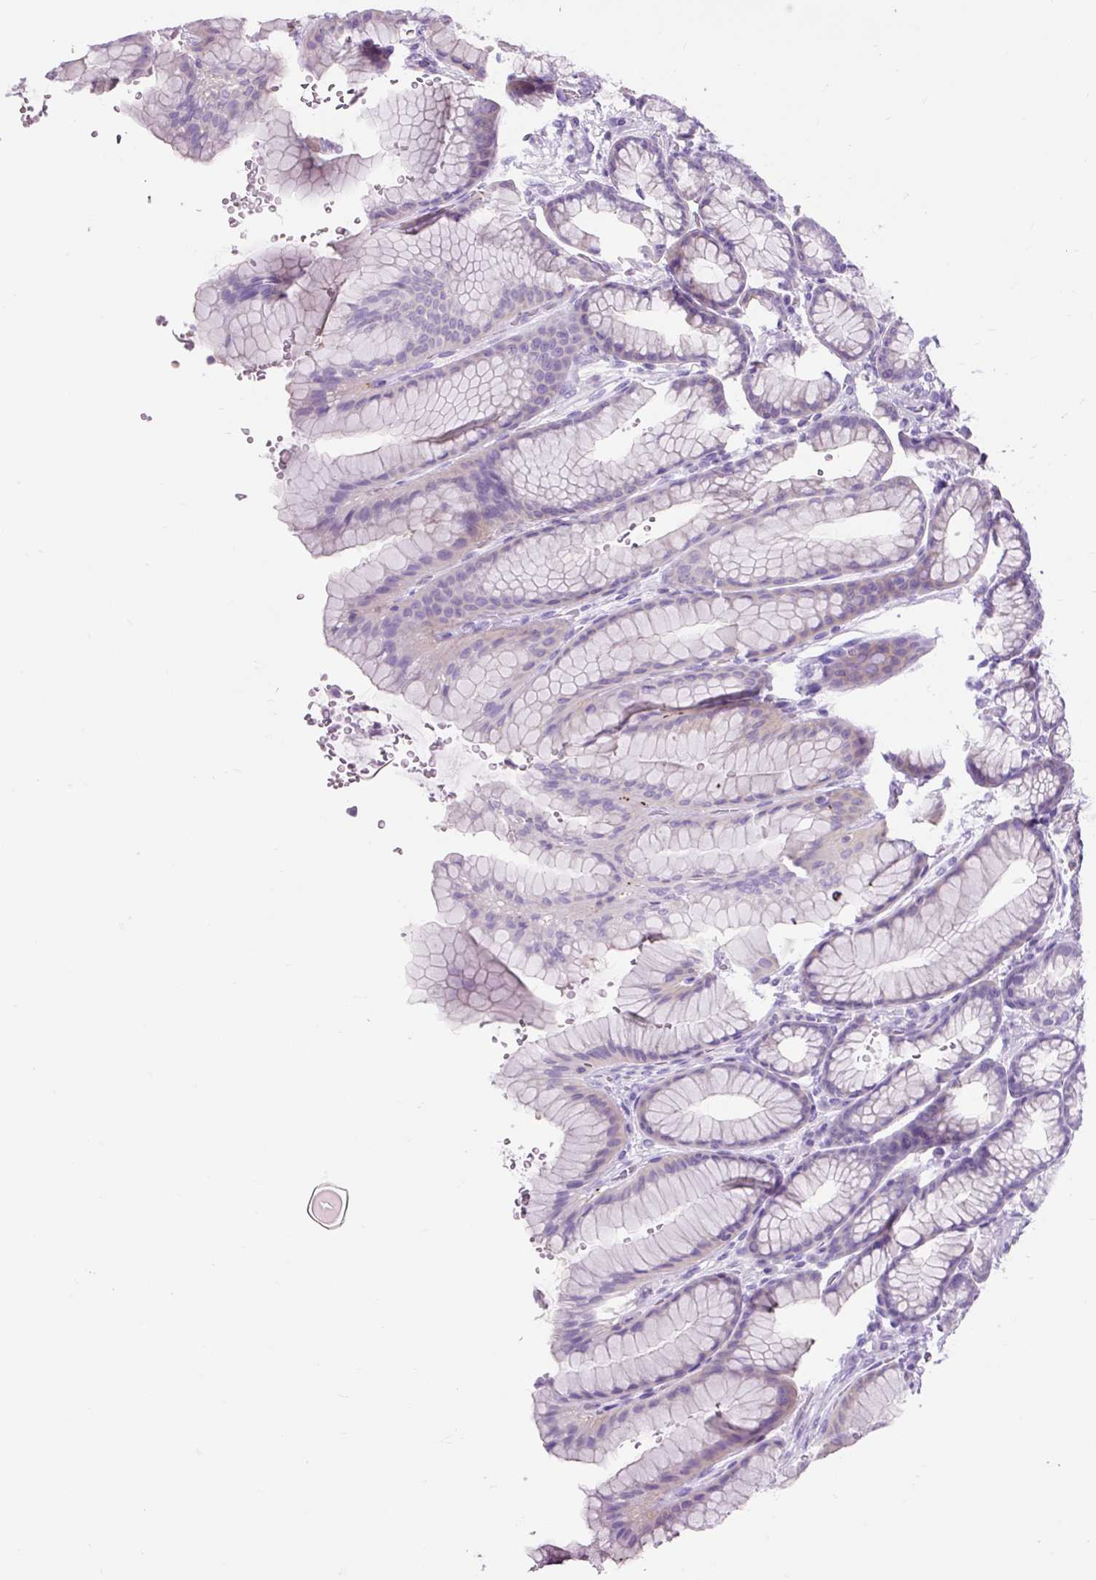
{"staining": {"intensity": "negative", "quantity": "none", "location": "none"}, "tissue": "stomach", "cell_type": "Glandular cells", "image_type": "normal", "snomed": [{"axis": "morphology", "description": "Normal tissue, NOS"}, {"axis": "morphology", "description": "Adenocarcinoma, NOS"}, {"axis": "topography", "description": "Stomach"}], "caption": "Immunohistochemical staining of benign human stomach reveals no significant staining in glandular cells. (DAB immunohistochemistry (IHC) visualized using brightfield microscopy, high magnification).", "gene": "OR10A7", "patient": {"sex": "male", "age": 57}}